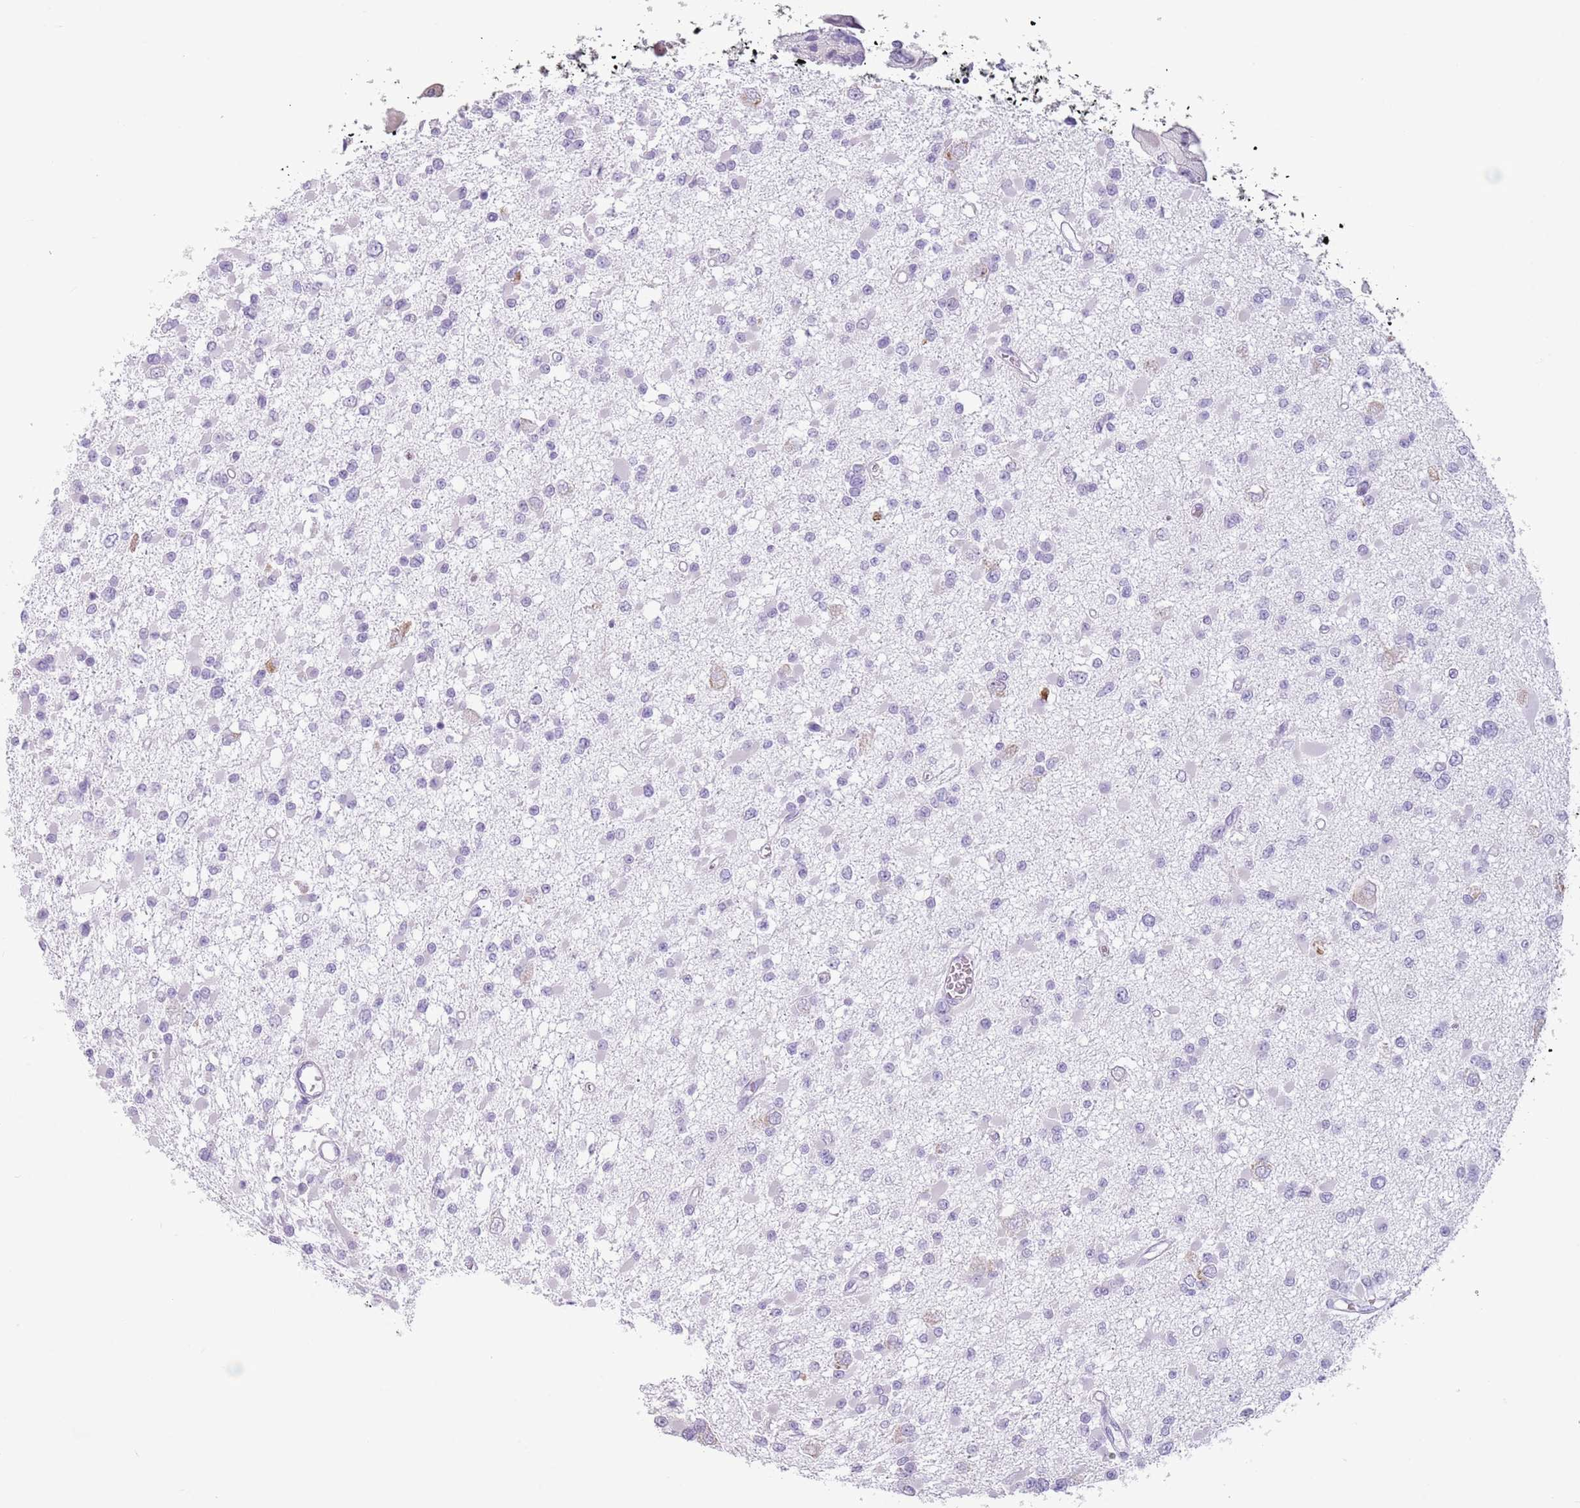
{"staining": {"intensity": "negative", "quantity": "none", "location": "none"}, "tissue": "glioma", "cell_type": "Tumor cells", "image_type": "cancer", "snomed": [{"axis": "morphology", "description": "Glioma, malignant, Low grade"}, {"axis": "topography", "description": "Brain"}], "caption": "The micrograph exhibits no significant positivity in tumor cells of malignant glioma (low-grade).", "gene": "HYOU1", "patient": {"sex": "female", "age": 22}}